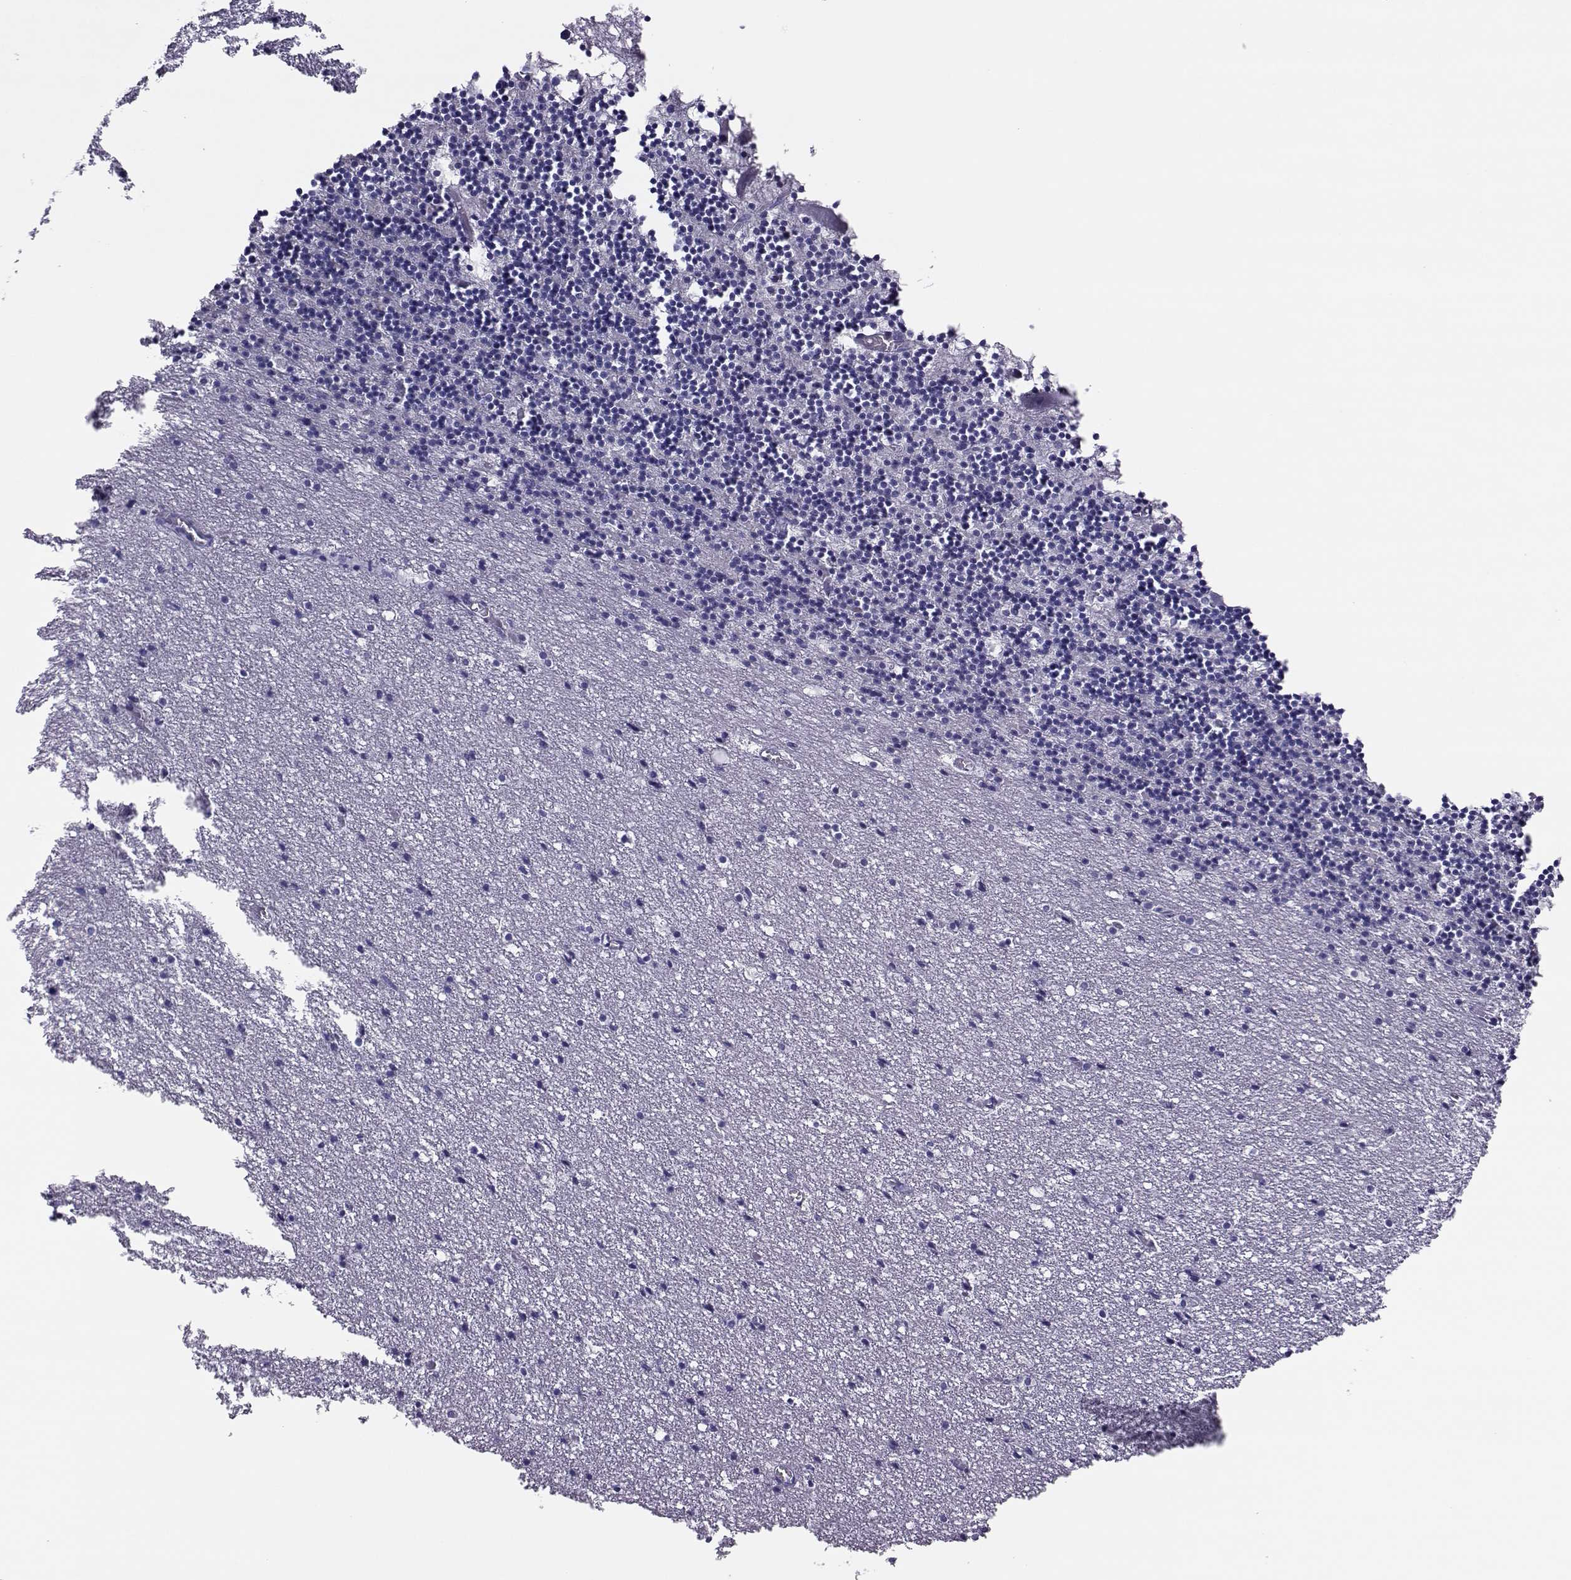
{"staining": {"intensity": "negative", "quantity": "none", "location": "none"}, "tissue": "cerebellum", "cell_type": "Cells in granular layer", "image_type": "normal", "snomed": [{"axis": "morphology", "description": "Normal tissue, NOS"}, {"axis": "topography", "description": "Cerebellum"}], "caption": "Normal cerebellum was stained to show a protein in brown. There is no significant staining in cells in granular layer. Nuclei are stained in blue.", "gene": "TRPM7", "patient": {"sex": "male", "age": 37}}